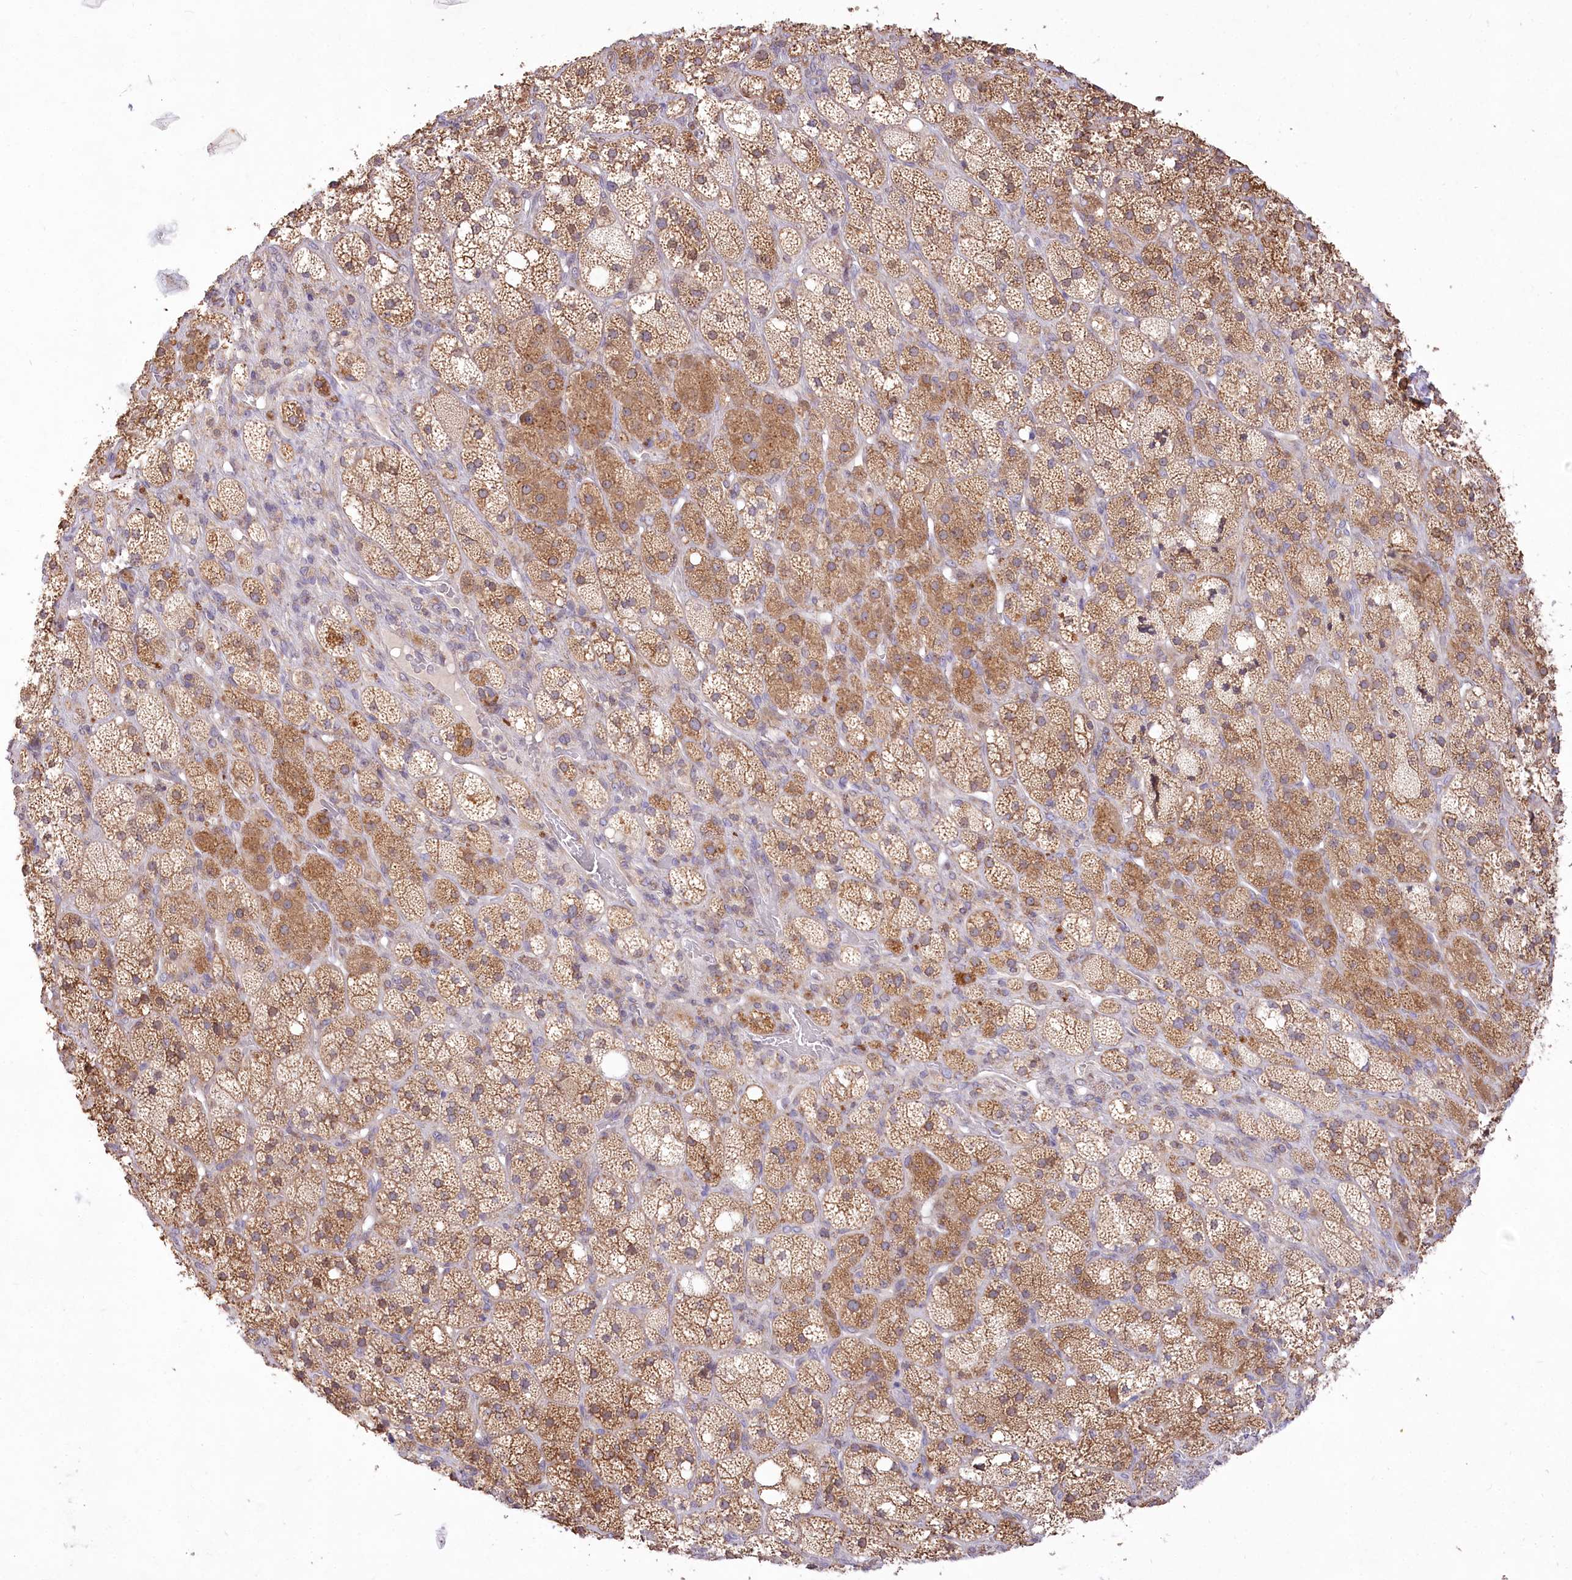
{"staining": {"intensity": "moderate", "quantity": ">75%", "location": "cytoplasmic/membranous"}, "tissue": "adrenal gland", "cell_type": "Glandular cells", "image_type": "normal", "snomed": [{"axis": "morphology", "description": "Normal tissue, NOS"}, {"axis": "topography", "description": "Adrenal gland"}], "caption": "The photomicrograph demonstrates staining of normal adrenal gland, revealing moderate cytoplasmic/membranous protein positivity (brown color) within glandular cells. Ihc stains the protein of interest in brown and the nuclei are stained blue.", "gene": "STT3B", "patient": {"sex": "male", "age": 61}}